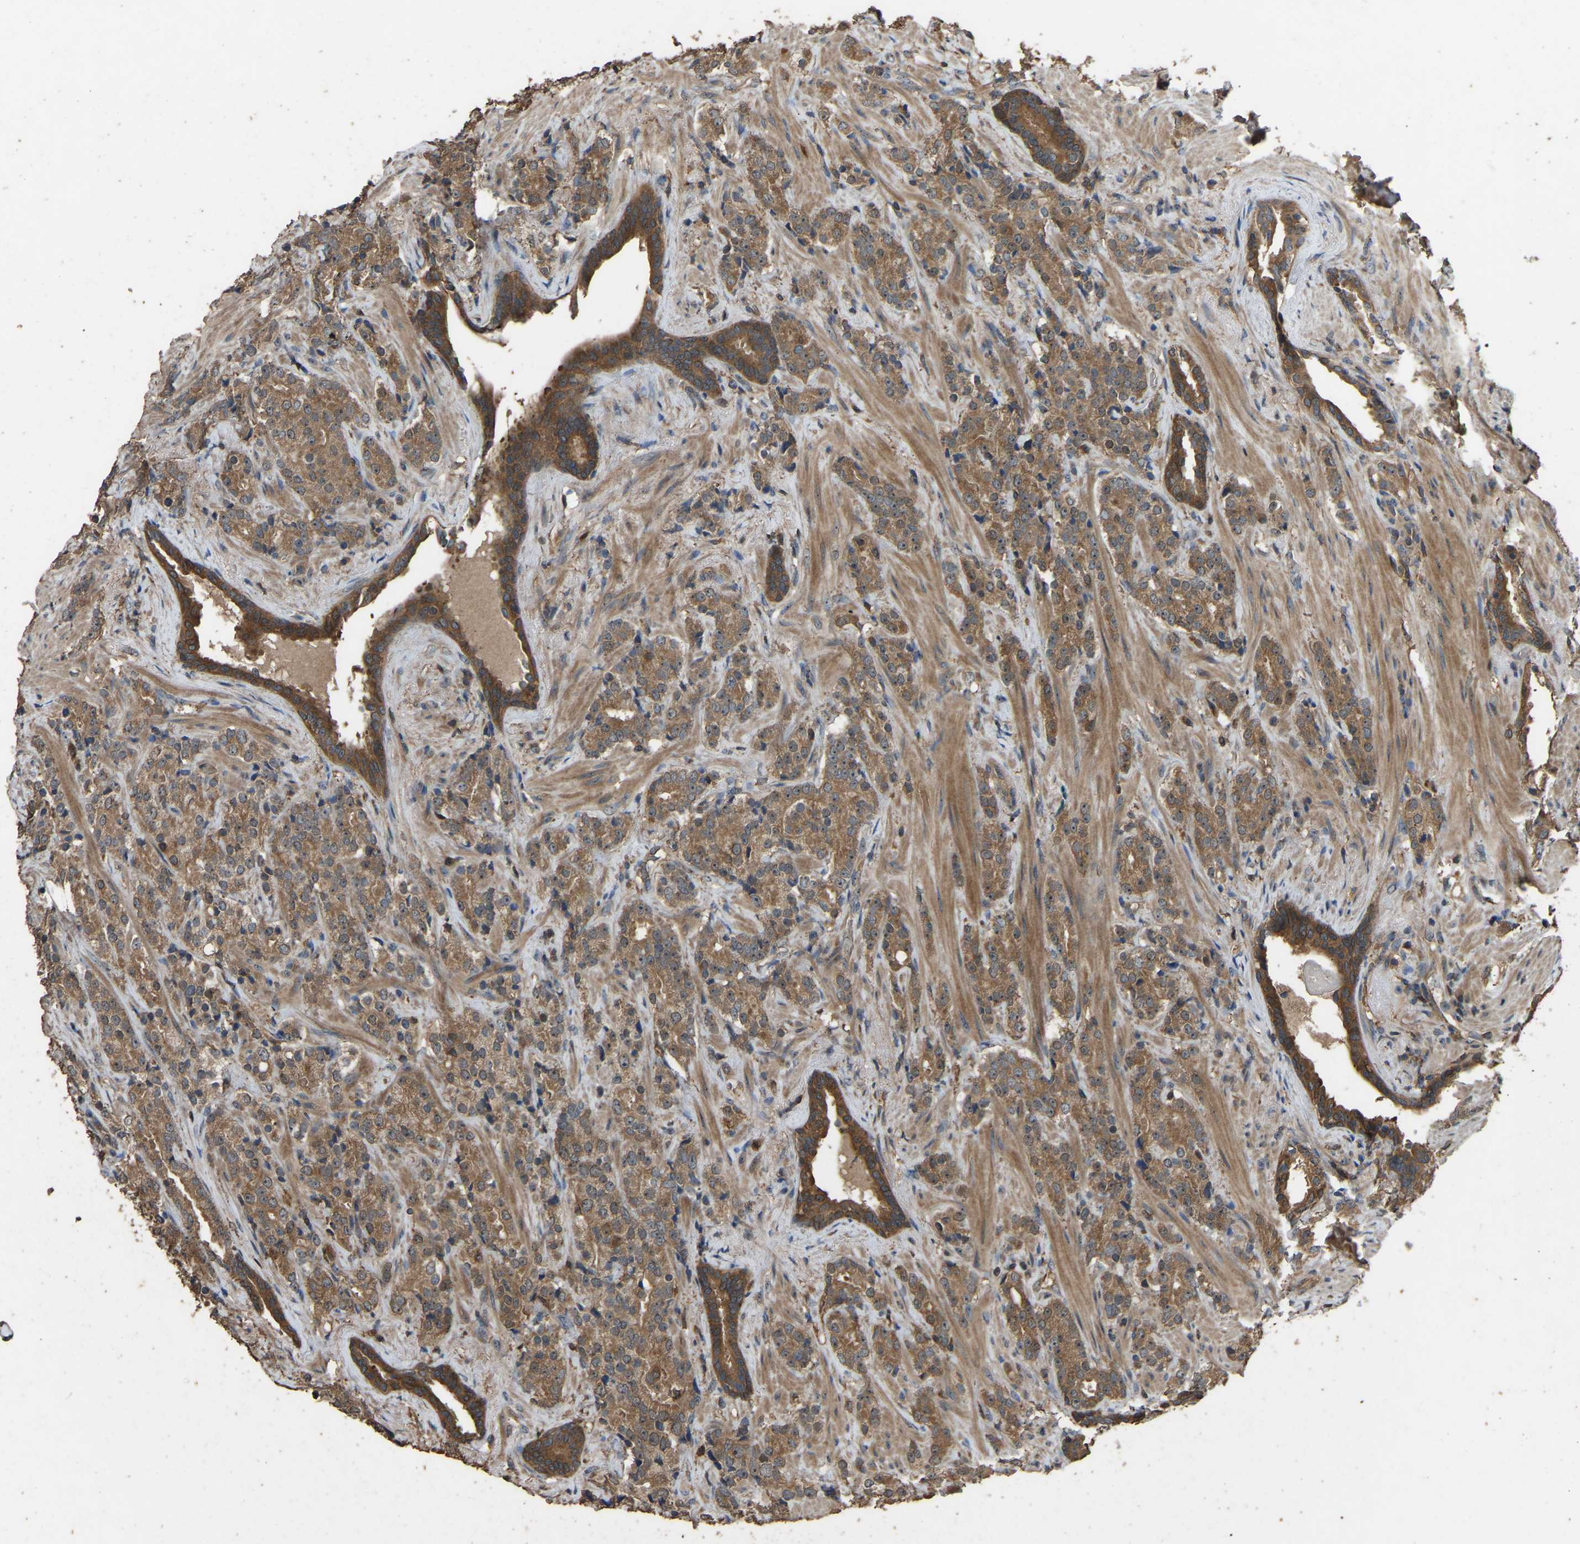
{"staining": {"intensity": "moderate", "quantity": ">75%", "location": "cytoplasmic/membranous"}, "tissue": "prostate cancer", "cell_type": "Tumor cells", "image_type": "cancer", "snomed": [{"axis": "morphology", "description": "Adenocarcinoma, High grade"}, {"axis": "topography", "description": "Prostate"}], "caption": "Moderate cytoplasmic/membranous staining is seen in approximately >75% of tumor cells in high-grade adenocarcinoma (prostate).", "gene": "FHIT", "patient": {"sex": "male", "age": 71}}